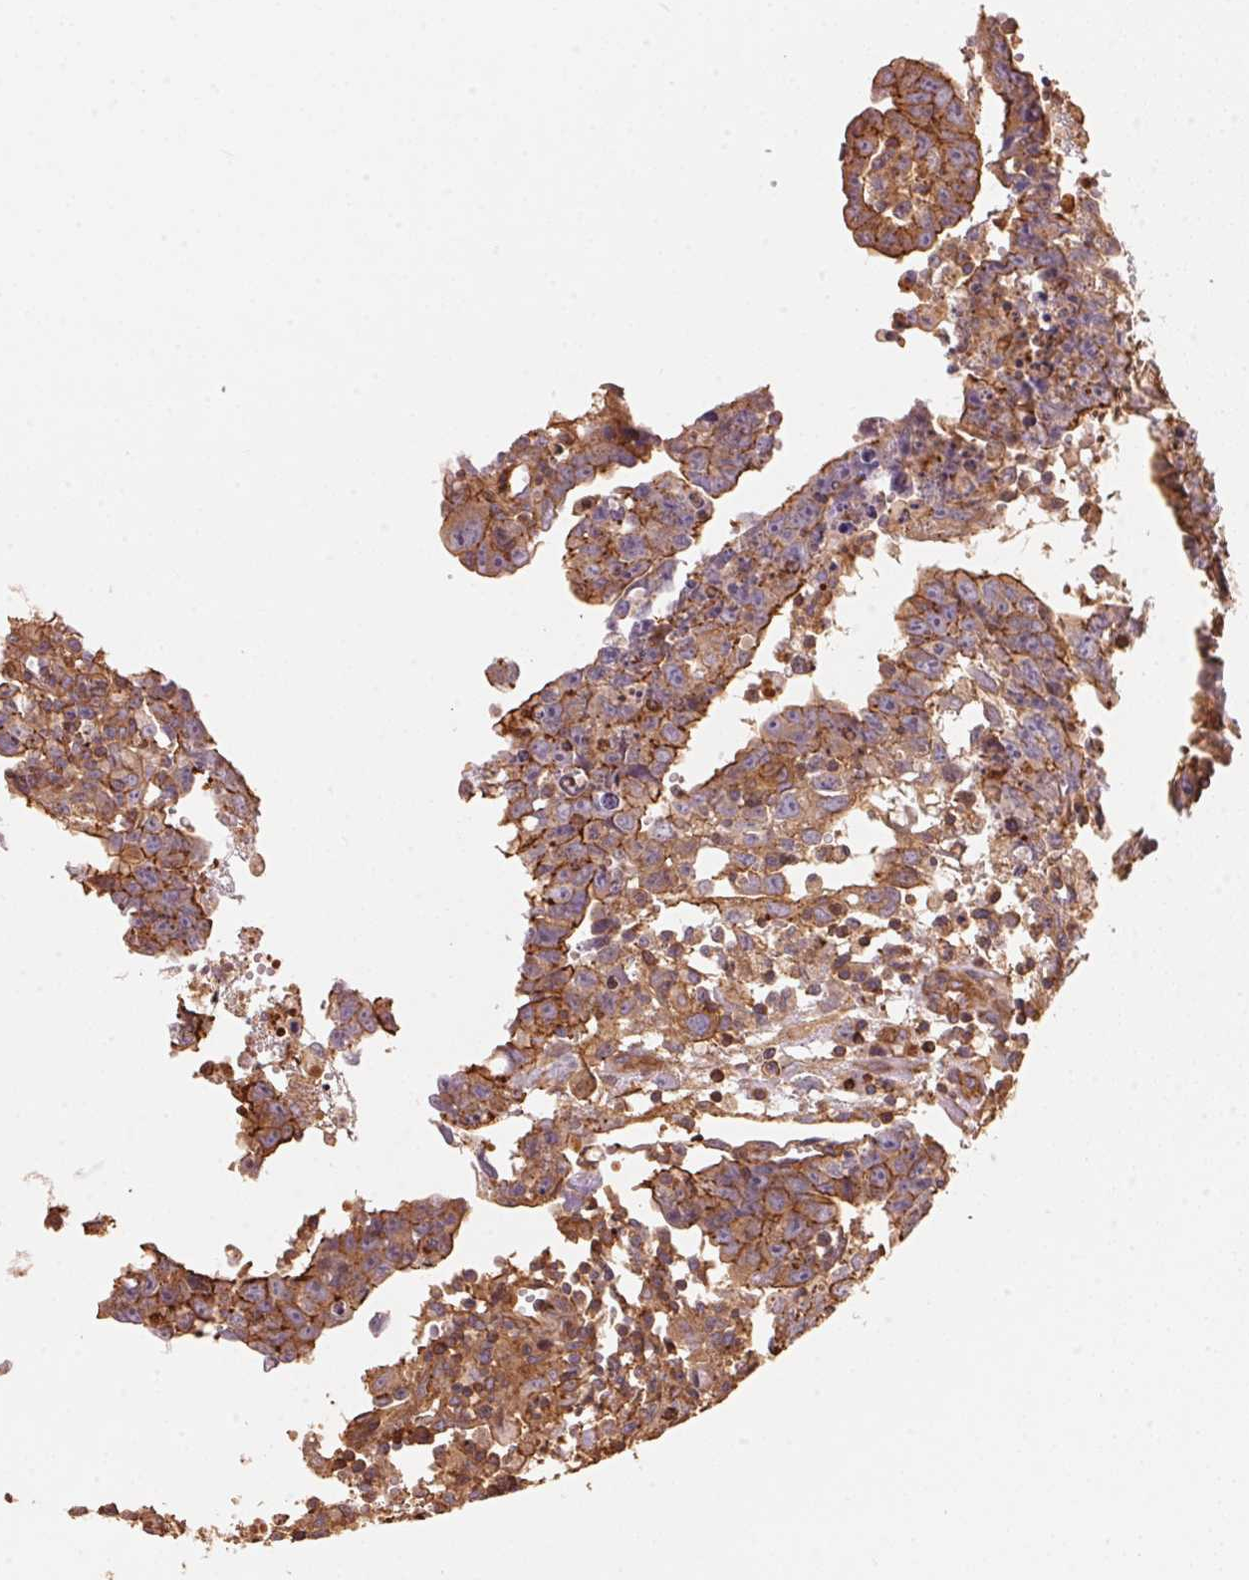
{"staining": {"intensity": "moderate", "quantity": ">75%", "location": "cytoplasmic/membranous"}, "tissue": "testis cancer", "cell_type": "Tumor cells", "image_type": "cancer", "snomed": [{"axis": "morphology", "description": "Carcinoma, Embryonal, NOS"}, {"axis": "topography", "description": "Testis"}], "caption": "Immunohistochemical staining of testis embryonal carcinoma shows medium levels of moderate cytoplasmic/membranous positivity in approximately >75% of tumor cells.", "gene": "FRAS1", "patient": {"sex": "male", "age": 22}}